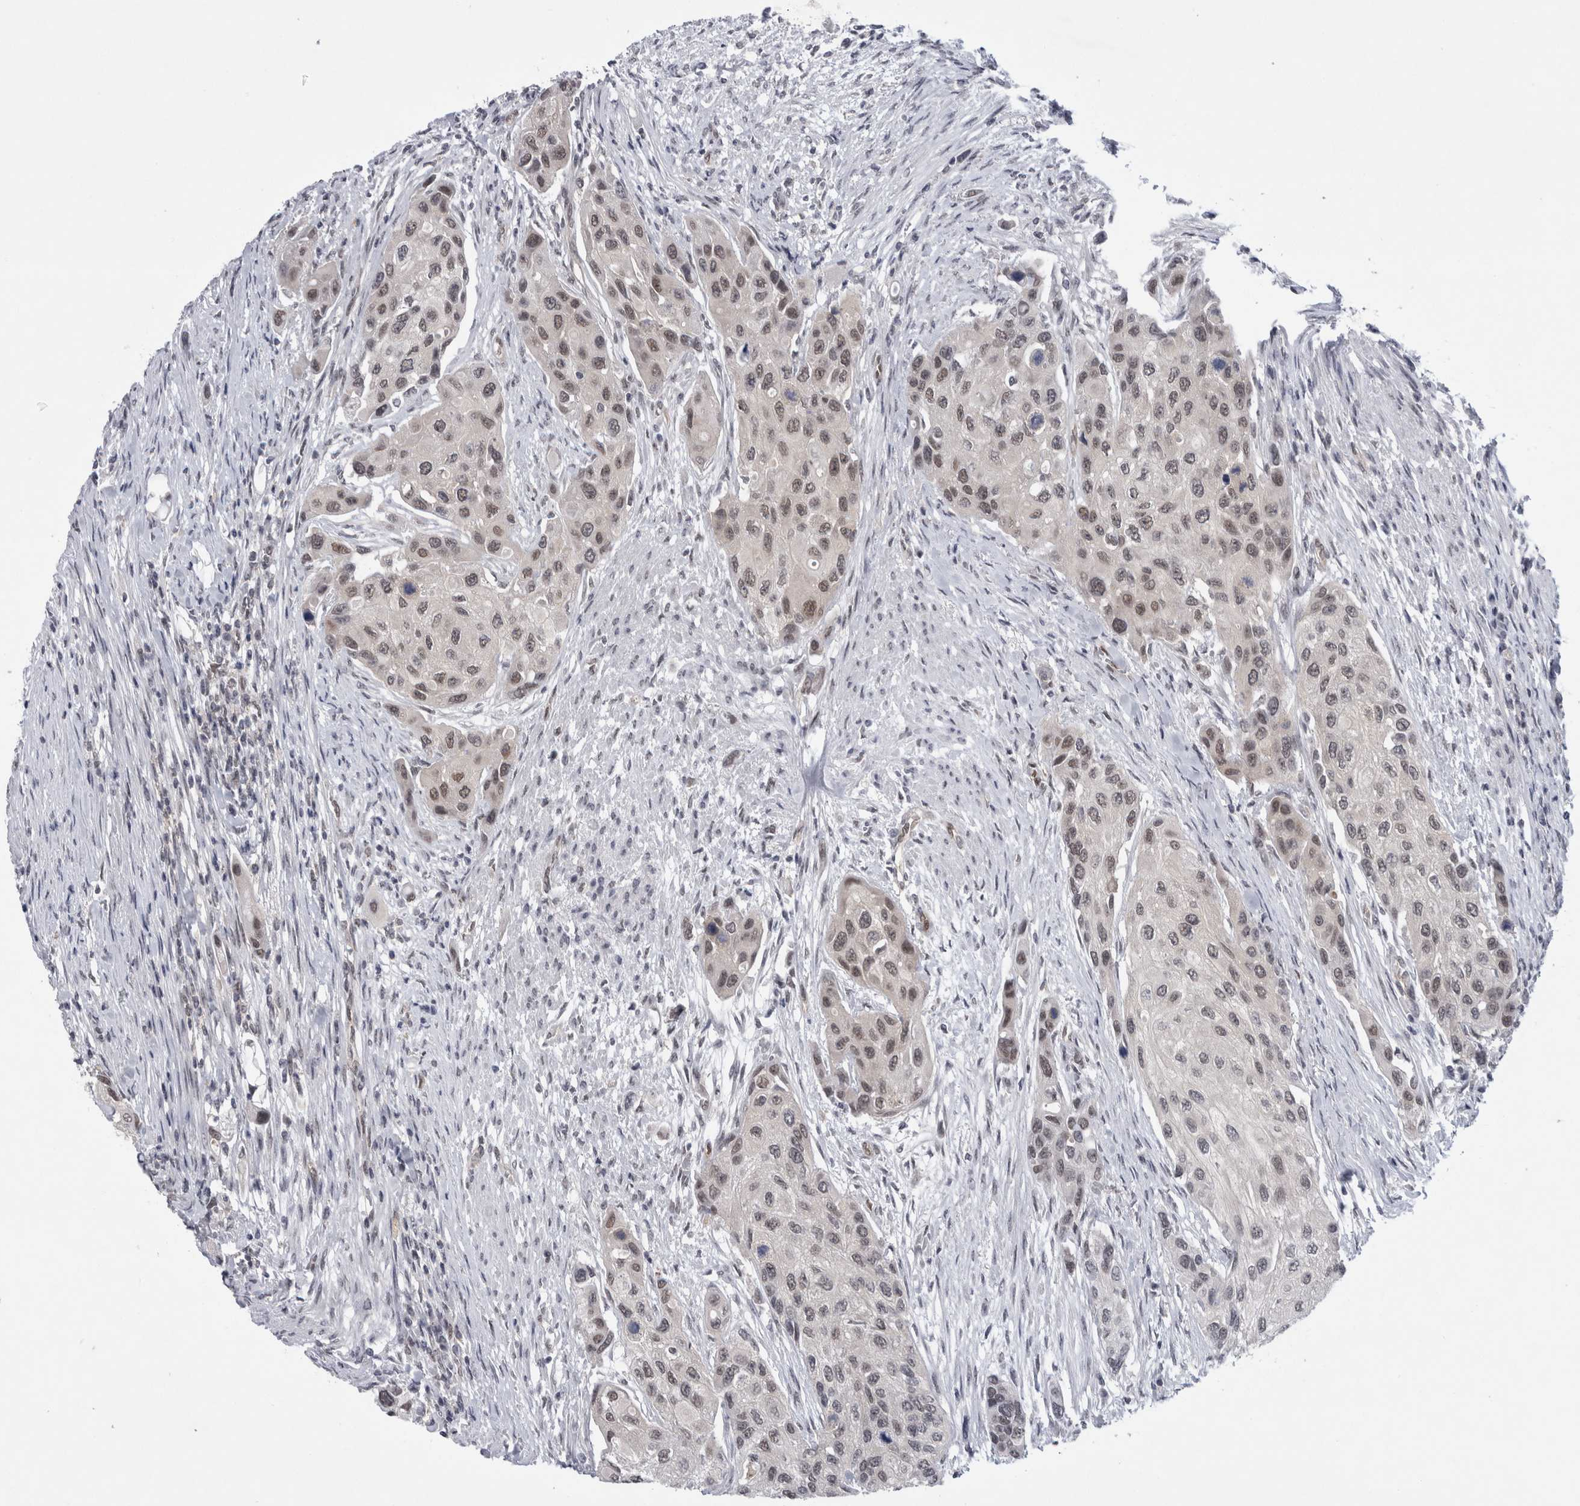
{"staining": {"intensity": "weak", "quantity": ">75%", "location": "nuclear"}, "tissue": "urothelial cancer", "cell_type": "Tumor cells", "image_type": "cancer", "snomed": [{"axis": "morphology", "description": "Urothelial carcinoma, High grade"}, {"axis": "topography", "description": "Urinary bladder"}], "caption": "High-grade urothelial carcinoma stained with a protein marker demonstrates weak staining in tumor cells.", "gene": "PSMB2", "patient": {"sex": "female", "age": 56}}